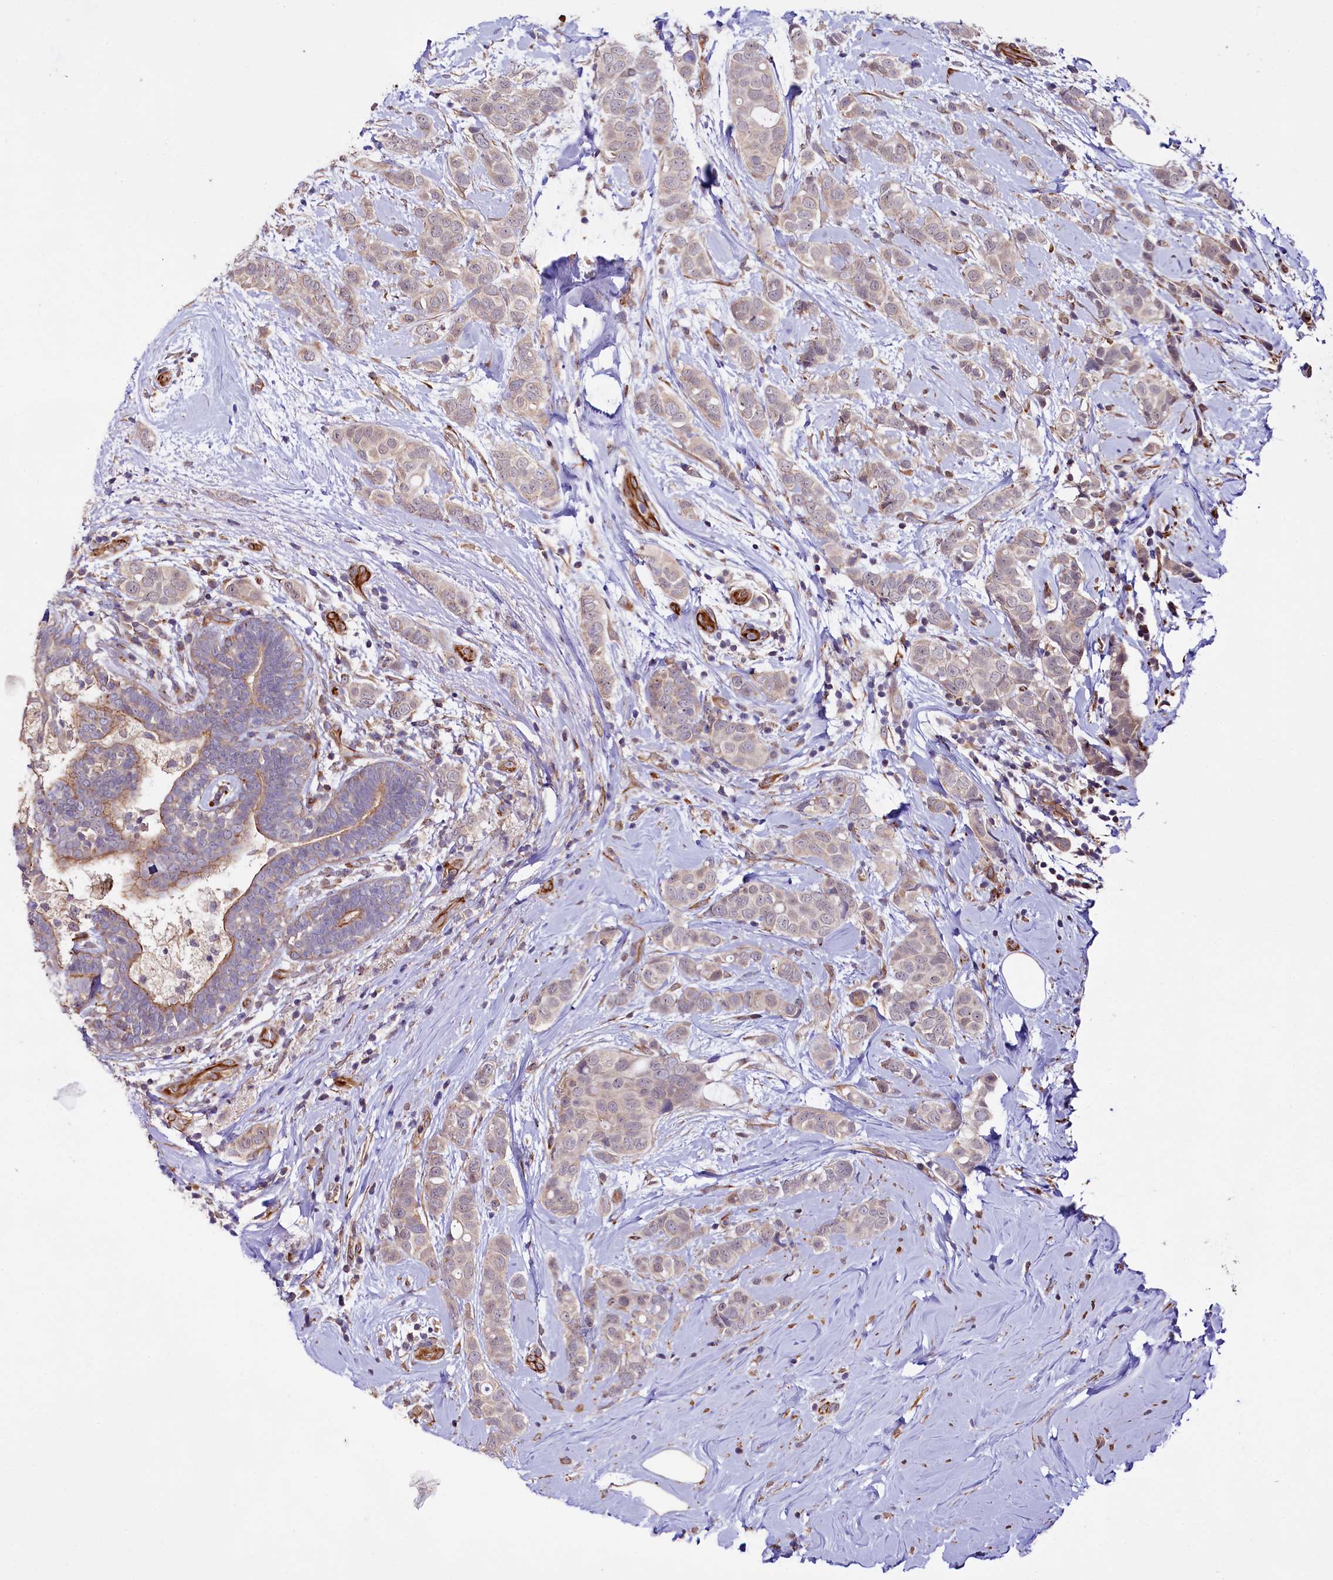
{"staining": {"intensity": "weak", "quantity": ">75%", "location": "cytoplasmic/membranous"}, "tissue": "breast cancer", "cell_type": "Tumor cells", "image_type": "cancer", "snomed": [{"axis": "morphology", "description": "Lobular carcinoma"}, {"axis": "topography", "description": "Breast"}], "caption": "Immunohistochemistry (IHC) (DAB) staining of breast cancer exhibits weak cytoplasmic/membranous protein expression in approximately >75% of tumor cells. The staining was performed using DAB (3,3'-diaminobenzidine) to visualize the protein expression in brown, while the nuclei were stained in blue with hematoxylin (Magnification: 20x).", "gene": "TTC12", "patient": {"sex": "female", "age": 51}}